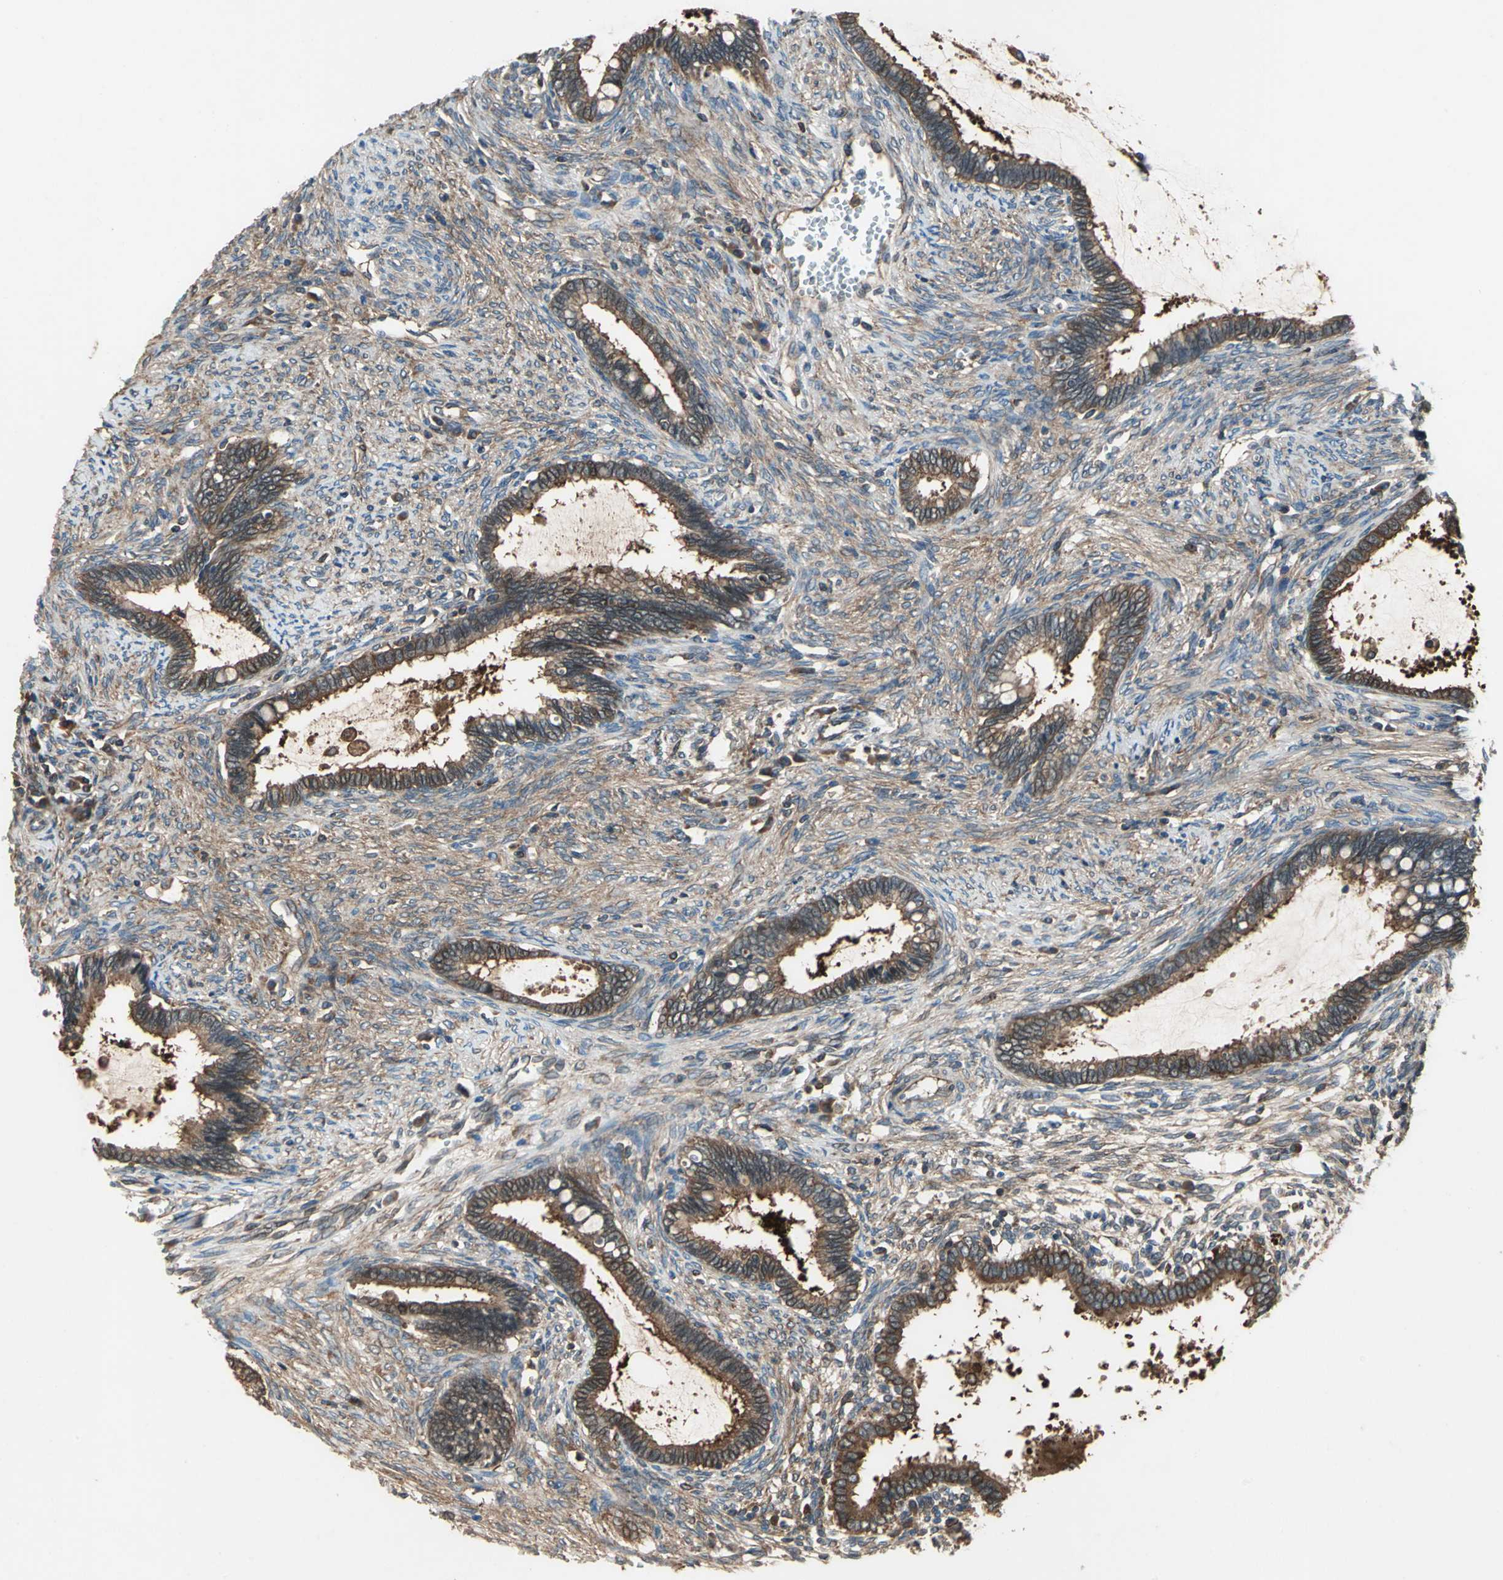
{"staining": {"intensity": "strong", "quantity": ">75%", "location": "cytoplasmic/membranous"}, "tissue": "cervical cancer", "cell_type": "Tumor cells", "image_type": "cancer", "snomed": [{"axis": "morphology", "description": "Adenocarcinoma, NOS"}, {"axis": "topography", "description": "Cervix"}], "caption": "DAB (3,3'-diaminobenzidine) immunohistochemical staining of human cervical cancer (adenocarcinoma) reveals strong cytoplasmic/membranous protein positivity in approximately >75% of tumor cells. (DAB (3,3'-diaminobenzidine) IHC with brightfield microscopy, high magnification).", "gene": "CAPN1", "patient": {"sex": "female", "age": 44}}